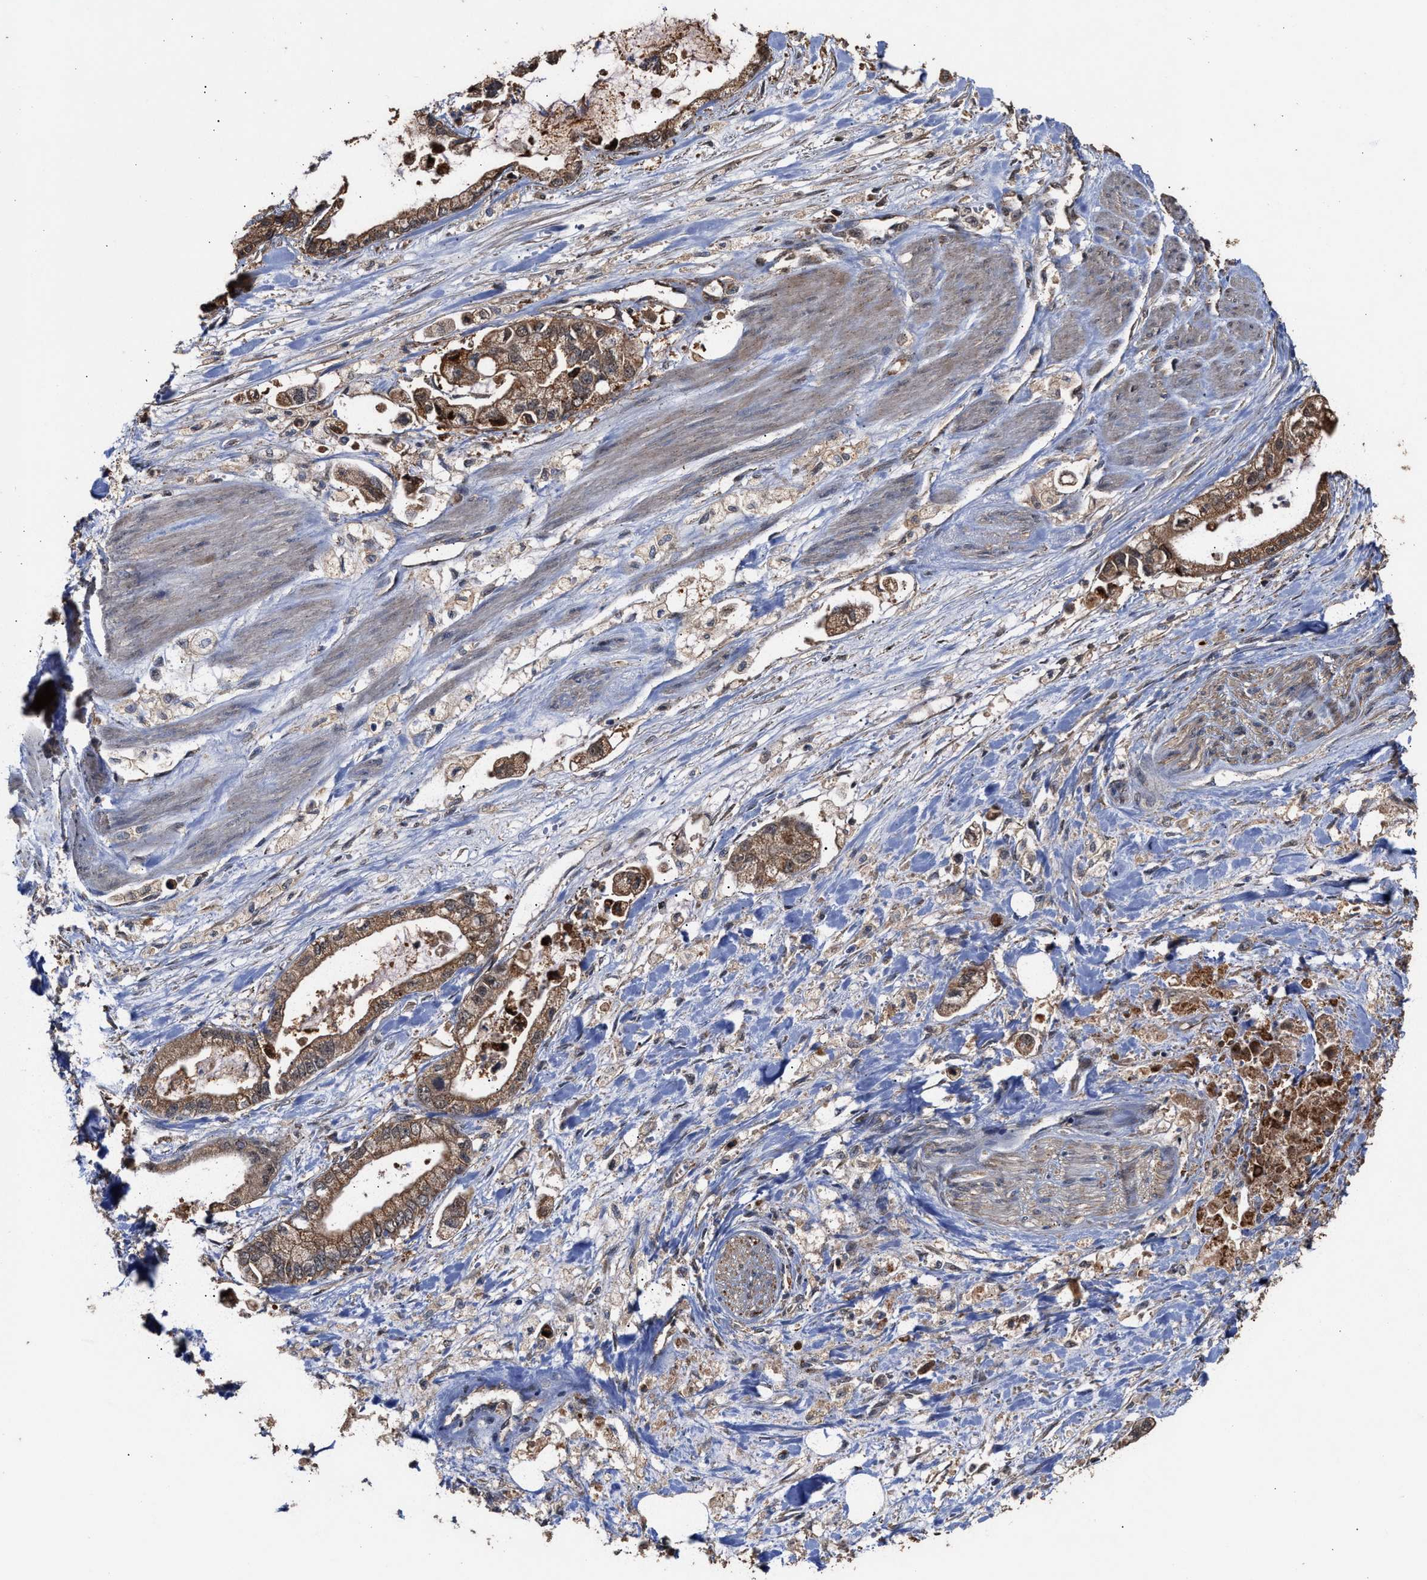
{"staining": {"intensity": "moderate", "quantity": ">75%", "location": "cytoplasmic/membranous"}, "tissue": "stomach cancer", "cell_type": "Tumor cells", "image_type": "cancer", "snomed": [{"axis": "morphology", "description": "Normal tissue, NOS"}, {"axis": "morphology", "description": "Adenocarcinoma, NOS"}, {"axis": "topography", "description": "Stomach"}], "caption": "Moderate cytoplasmic/membranous staining is seen in approximately >75% of tumor cells in stomach cancer. The staining was performed using DAB to visualize the protein expression in brown, while the nuclei were stained in blue with hematoxylin (Magnification: 20x).", "gene": "ZNHIT6", "patient": {"sex": "male", "age": 62}}